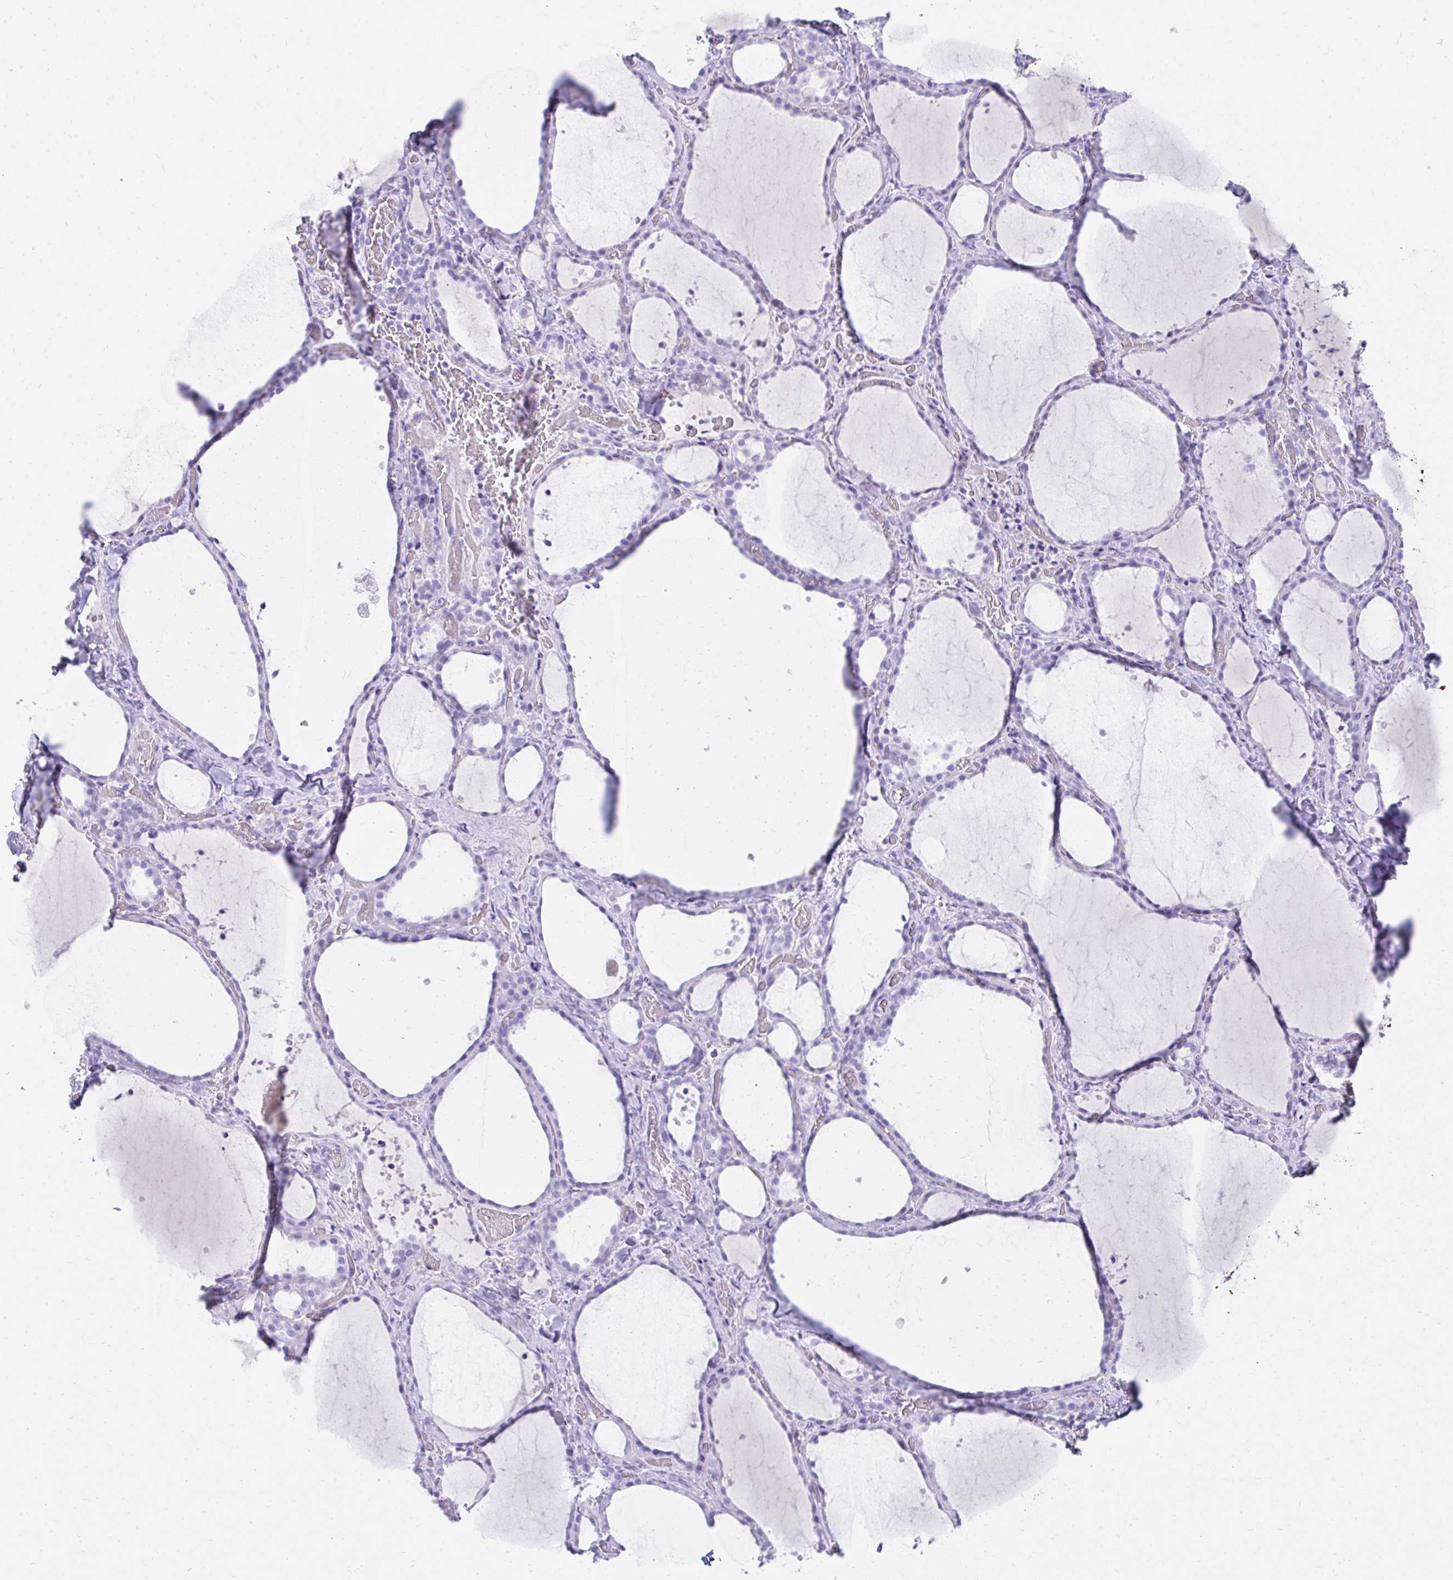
{"staining": {"intensity": "negative", "quantity": "none", "location": "none"}, "tissue": "thyroid gland", "cell_type": "Glandular cells", "image_type": "normal", "snomed": [{"axis": "morphology", "description": "Normal tissue, NOS"}, {"axis": "topography", "description": "Thyroid gland"}], "caption": "Thyroid gland was stained to show a protein in brown. There is no significant positivity in glandular cells. Nuclei are stained in blue.", "gene": "TNNT1", "patient": {"sex": "female", "age": 36}}